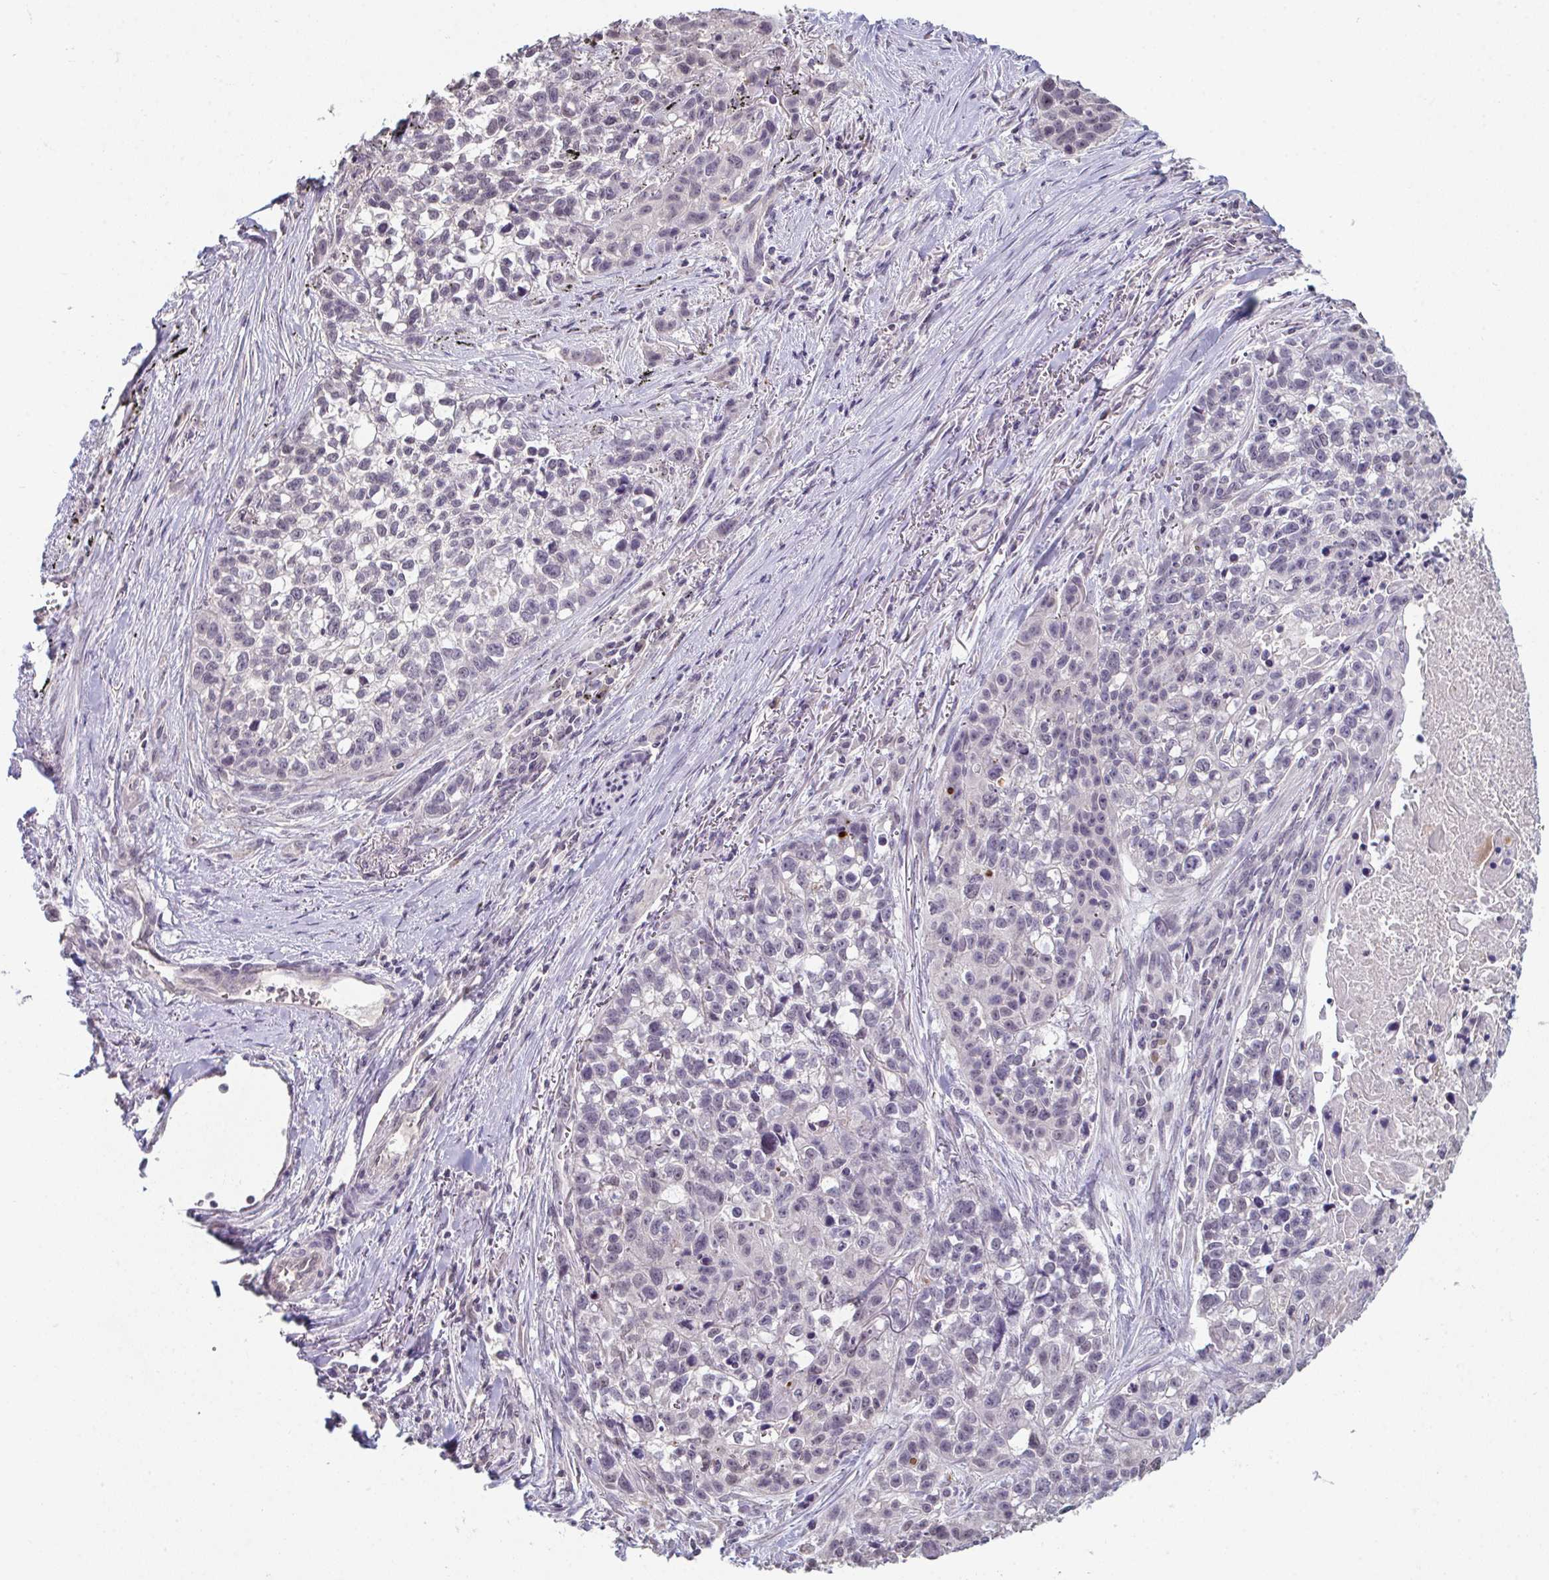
{"staining": {"intensity": "negative", "quantity": "none", "location": "none"}, "tissue": "lung cancer", "cell_type": "Tumor cells", "image_type": "cancer", "snomed": [{"axis": "morphology", "description": "Squamous cell carcinoma, NOS"}, {"axis": "topography", "description": "Lung"}], "caption": "An image of human lung cancer (squamous cell carcinoma) is negative for staining in tumor cells.", "gene": "ZNF214", "patient": {"sex": "male", "age": 74}}